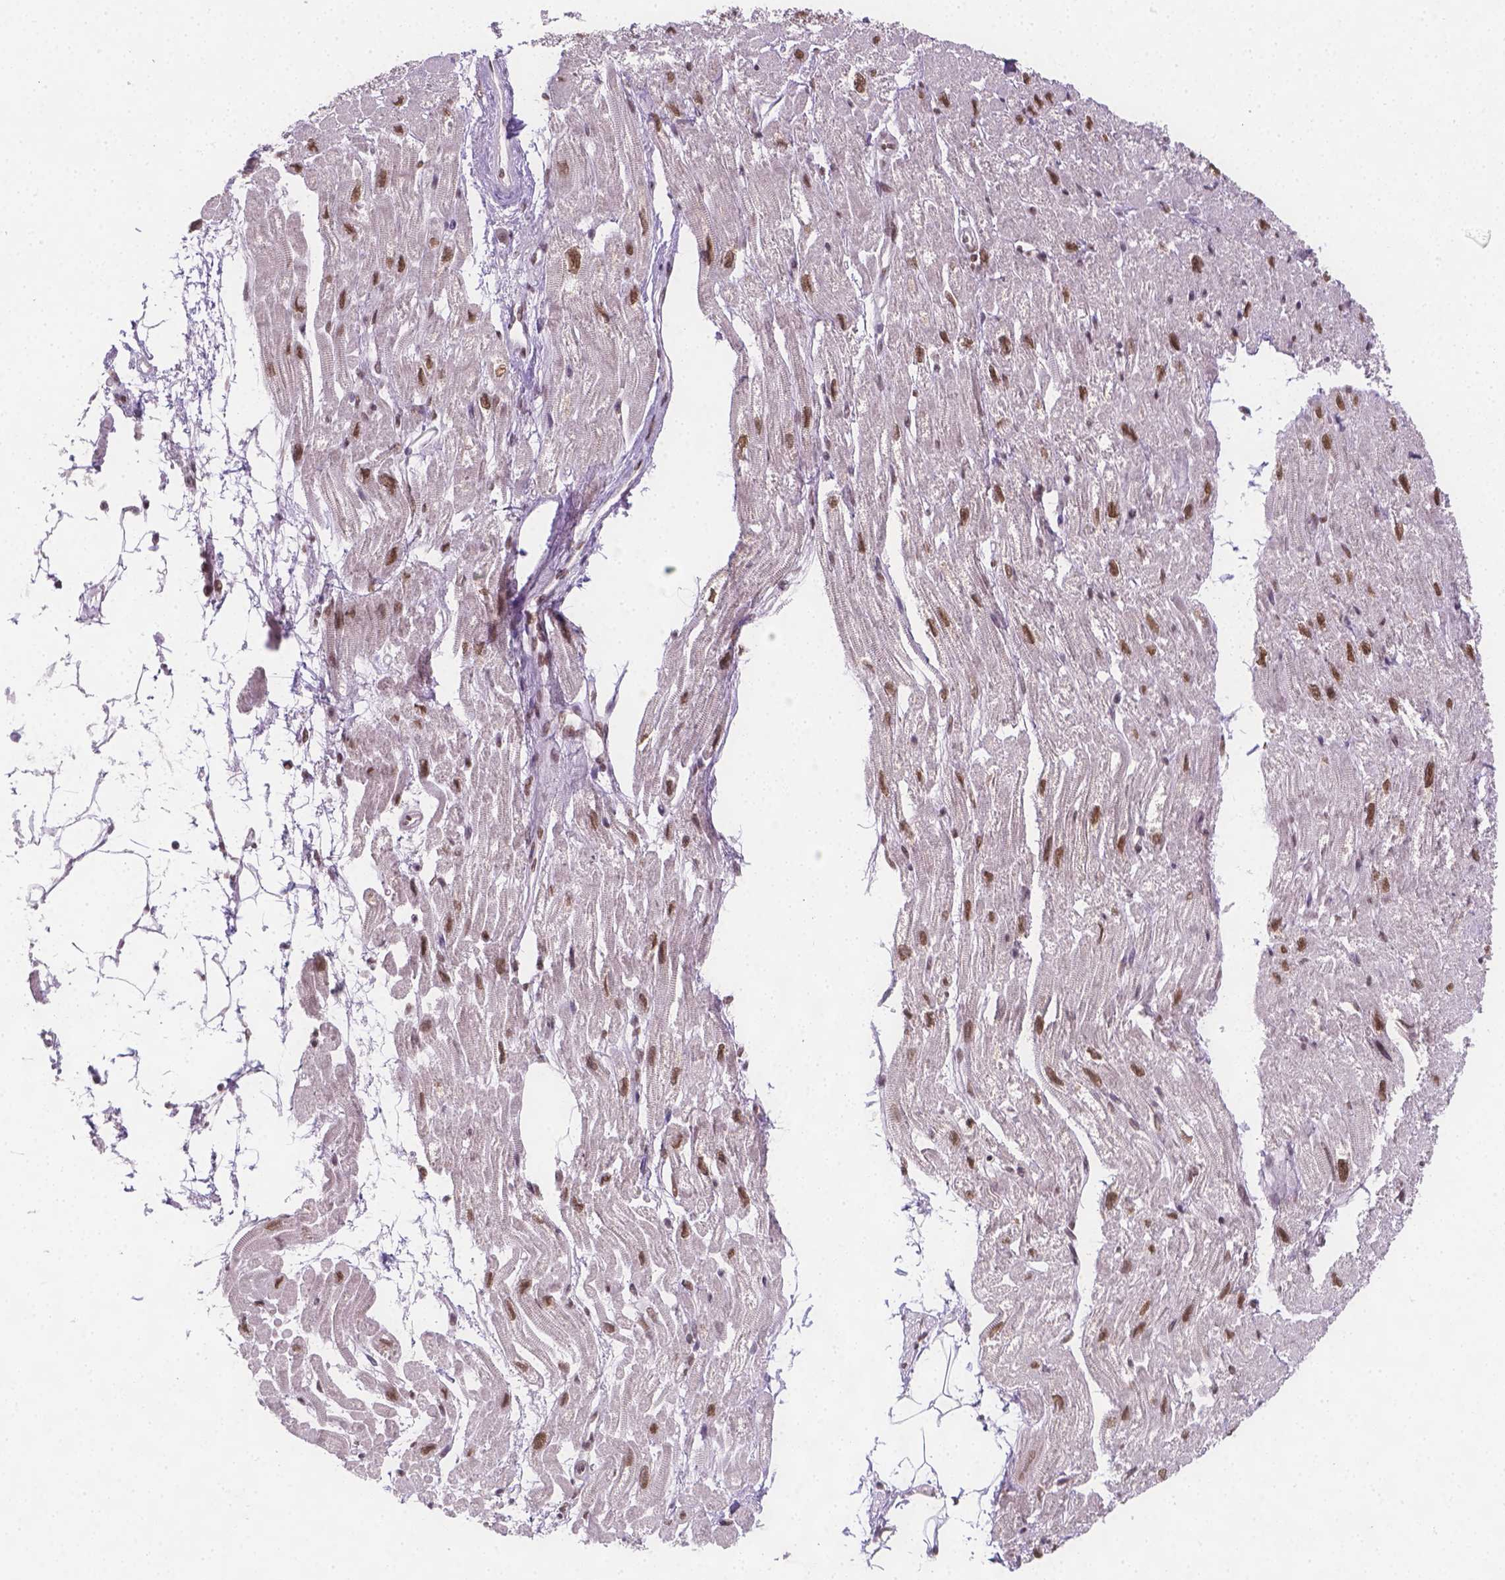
{"staining": {"intensity": "moderate", "quantity": "25%-75%", "location": "nuclear"}, "tissue": "heart muscle", "cell_type": "Cardiomyocytes", "image_type": "normal", "snomed": [{"axis": "morphology", "description": "Normal tissue, NOS"}, {"axis": "topography", "description": "Heart"}], "caption": "Cardiomyocytes reveal moderate nuclear positivity in approximately 25%-75% of cells in benign heart muscle.", "gene": "FANCE", "patient": {"sex": "female", "age": 62}}